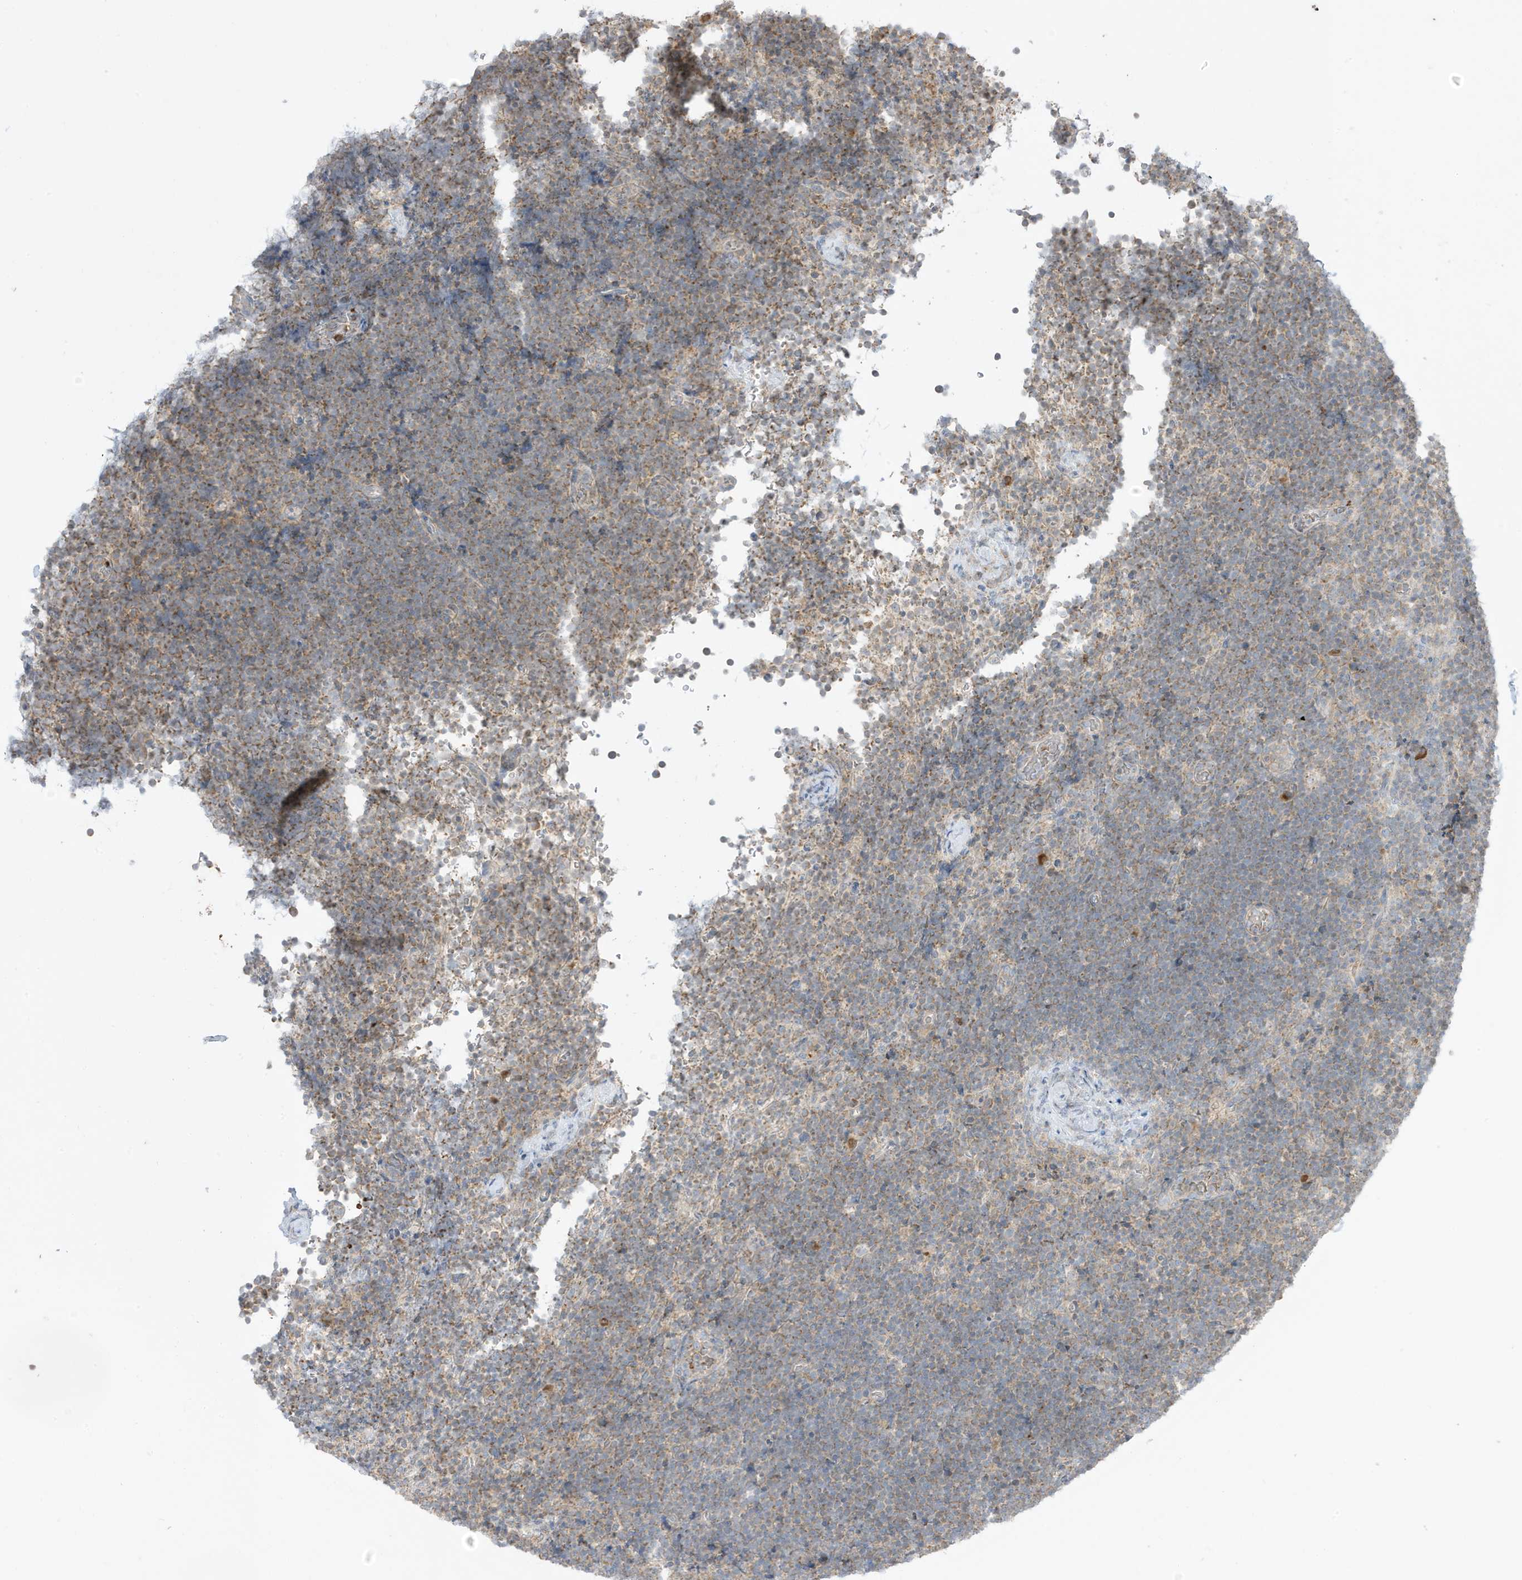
{"staining": {"intensity": "weak", "quantity": "<25%", "location": "cytoplasmic/membranous"}, "tissue": "lymphoma", "cell_type": "Tumor cells", "image_type": "cancer", "snomed": [{"axis": "morphology", "description": "Malignant lymphoma, non-Hodgkin's type, High grade"}, {"axis": "topography", "description": "Lymph node"}], "caption": "Tumor cells show no significant protein staining in lymphoma.", "gene": "NPPC", "patient": {"sex": "male", "age": 13}}